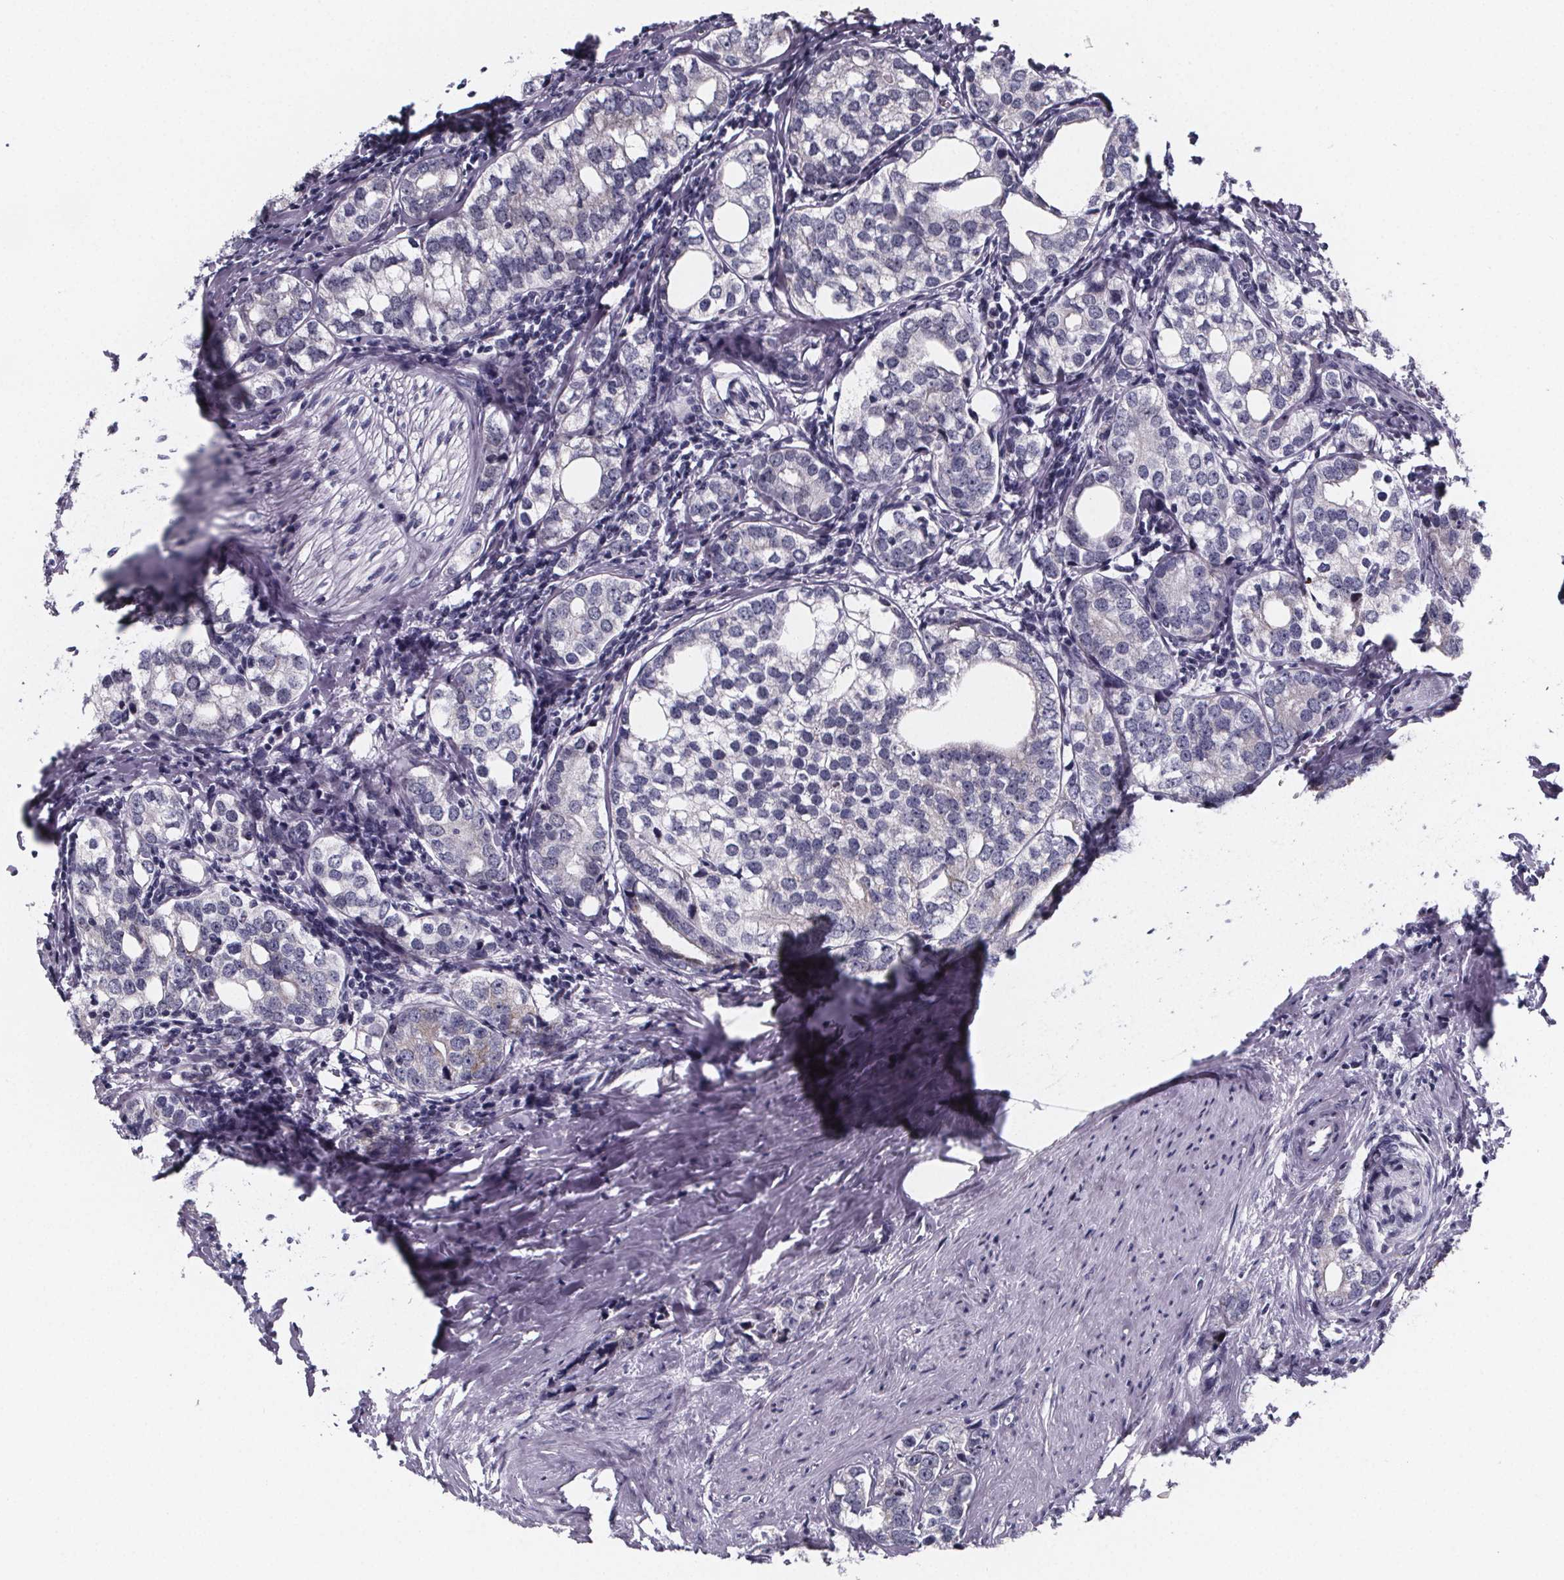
{"staining": {"intensity": "weak", "quantity": "<25%", "location": "cytoplasmic/membranous"}, "tissue": "prostate cancer", "cell_type": "Tumor cells", "image_type": "cancer", "snomed": [{"axis": "morphology", "description": "Adenocarcinoma, NOS"}, {"axis": "topography", "description": "Prostate and seminal vesicle, NOS"}], "caption": "IHC photomicrograph of human prostate adenocarcinoma stained for a protein (brown), which reveals no staining in tumor cells.", "gene": "PAH", "patient": {"sex": "male", "age": 63}}